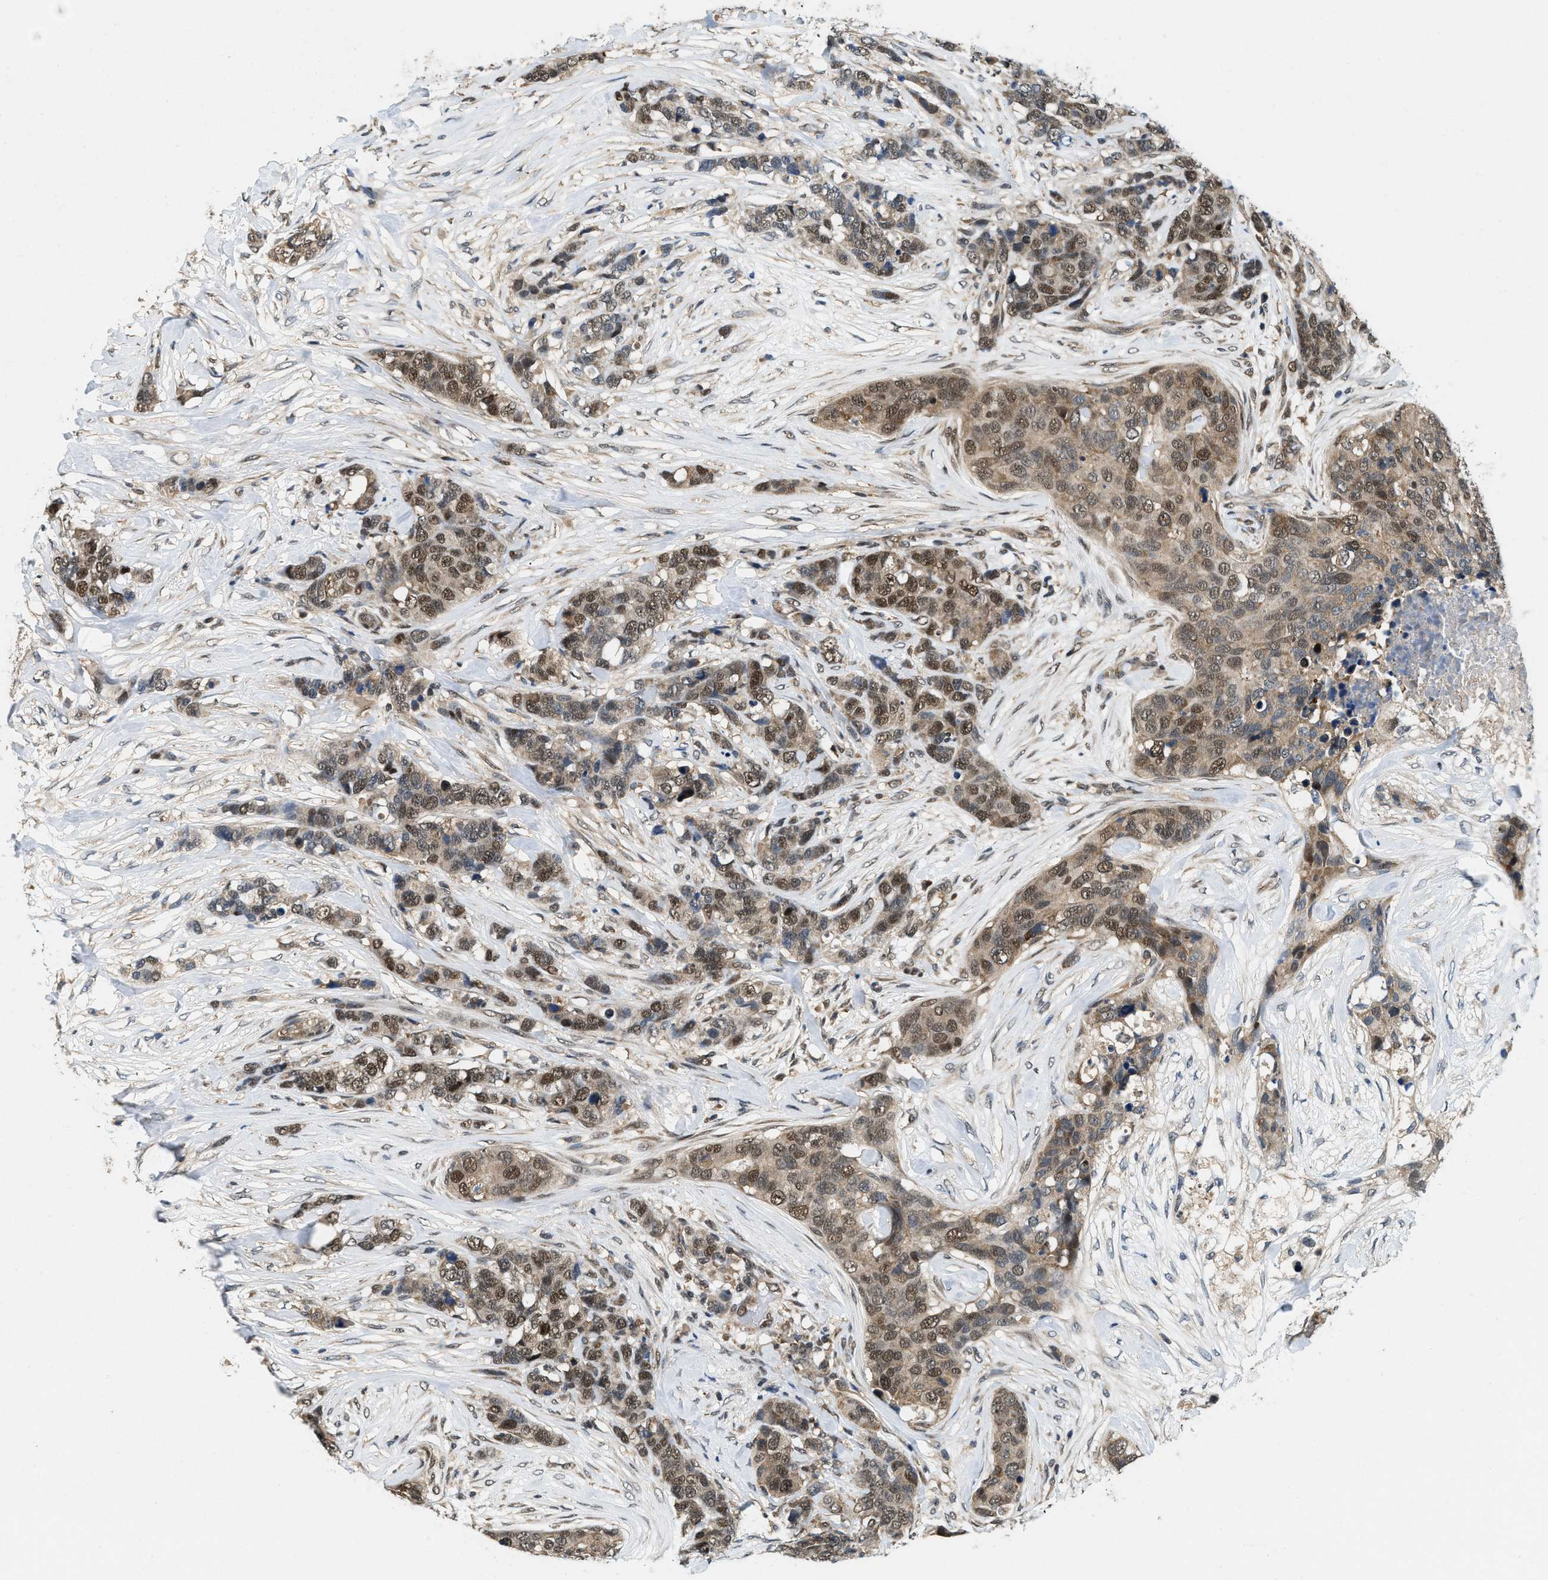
{"staining": {"intensity": "moderate", "quantity": "25%-75%", "location": "cytoplasmic/membranous,nuclear"}, "tissue": "breast cancer", "cell_type": "Tumor cells", "image_type": "cancer", "snomed": [{"axis": "morphology", "description": "Lobular carcinoma"}, {"axis": "topography", "description": "Breast"}], "caption": "The photomicrograph exhibits staining of breast cancer (lobular carcinoma), revealing moderate cytoplasmic/membranous and nuclear protein staining (brown color) within tumor cells.", "gene": "ATF7IP", "patient": {"sex": "female", "age": 59}}